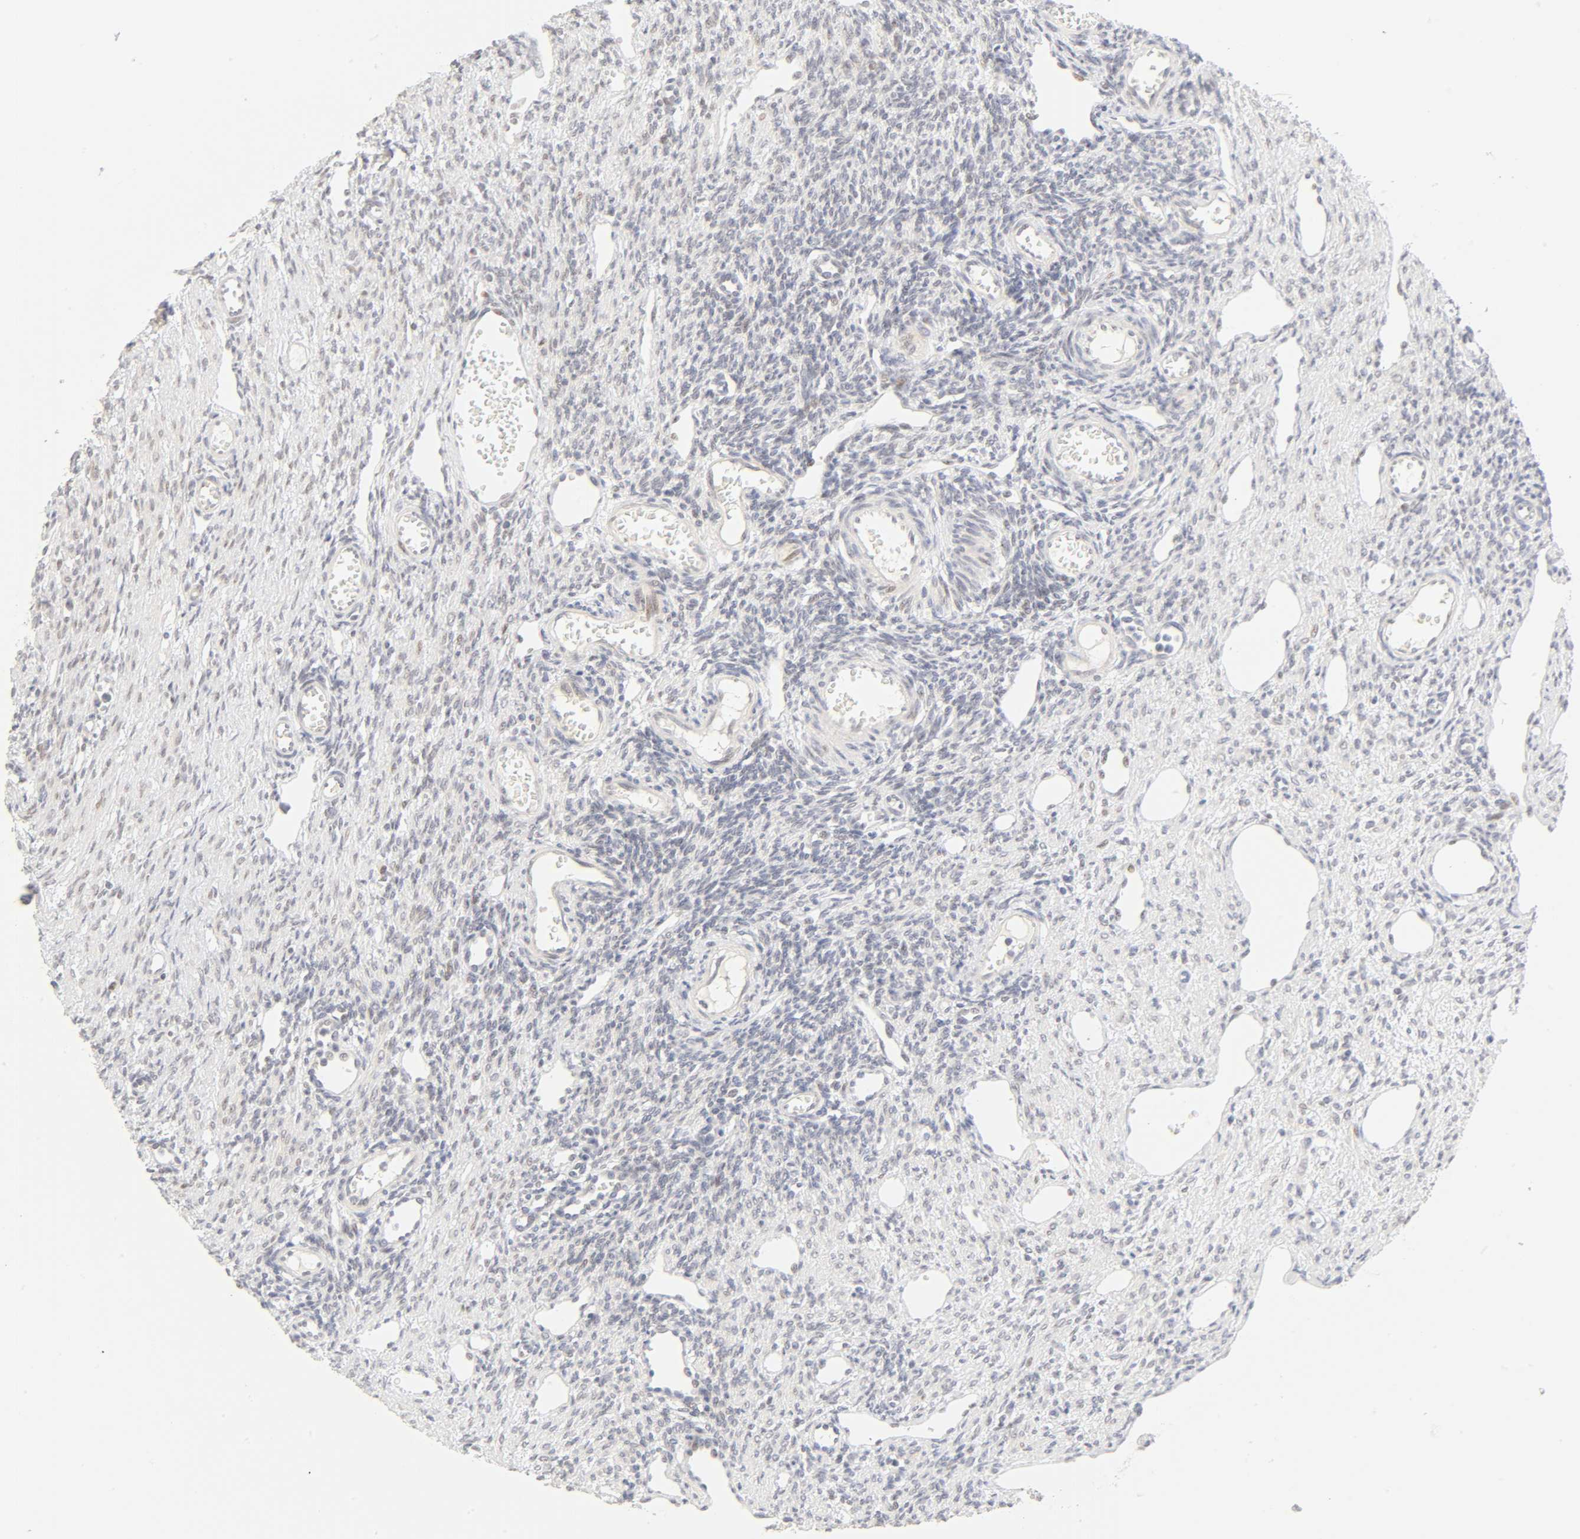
{"staining": {"intensity": "weak", "quantity": "<25%", "location": "nuclear"}, "tissue": "ovary", "cell_type": "Follicle cells", "image_type": "normal", "snomed": [{"axis": "morphology", "description": "Normal tissue, NOS"}, {"axis": "topography", "description": "Ovary"}], "caption": "Image shows no protein expression in follicle cells of benign ovary.", "gene": "MNAT1", "patient": {"sex": "female", "age": 33}}